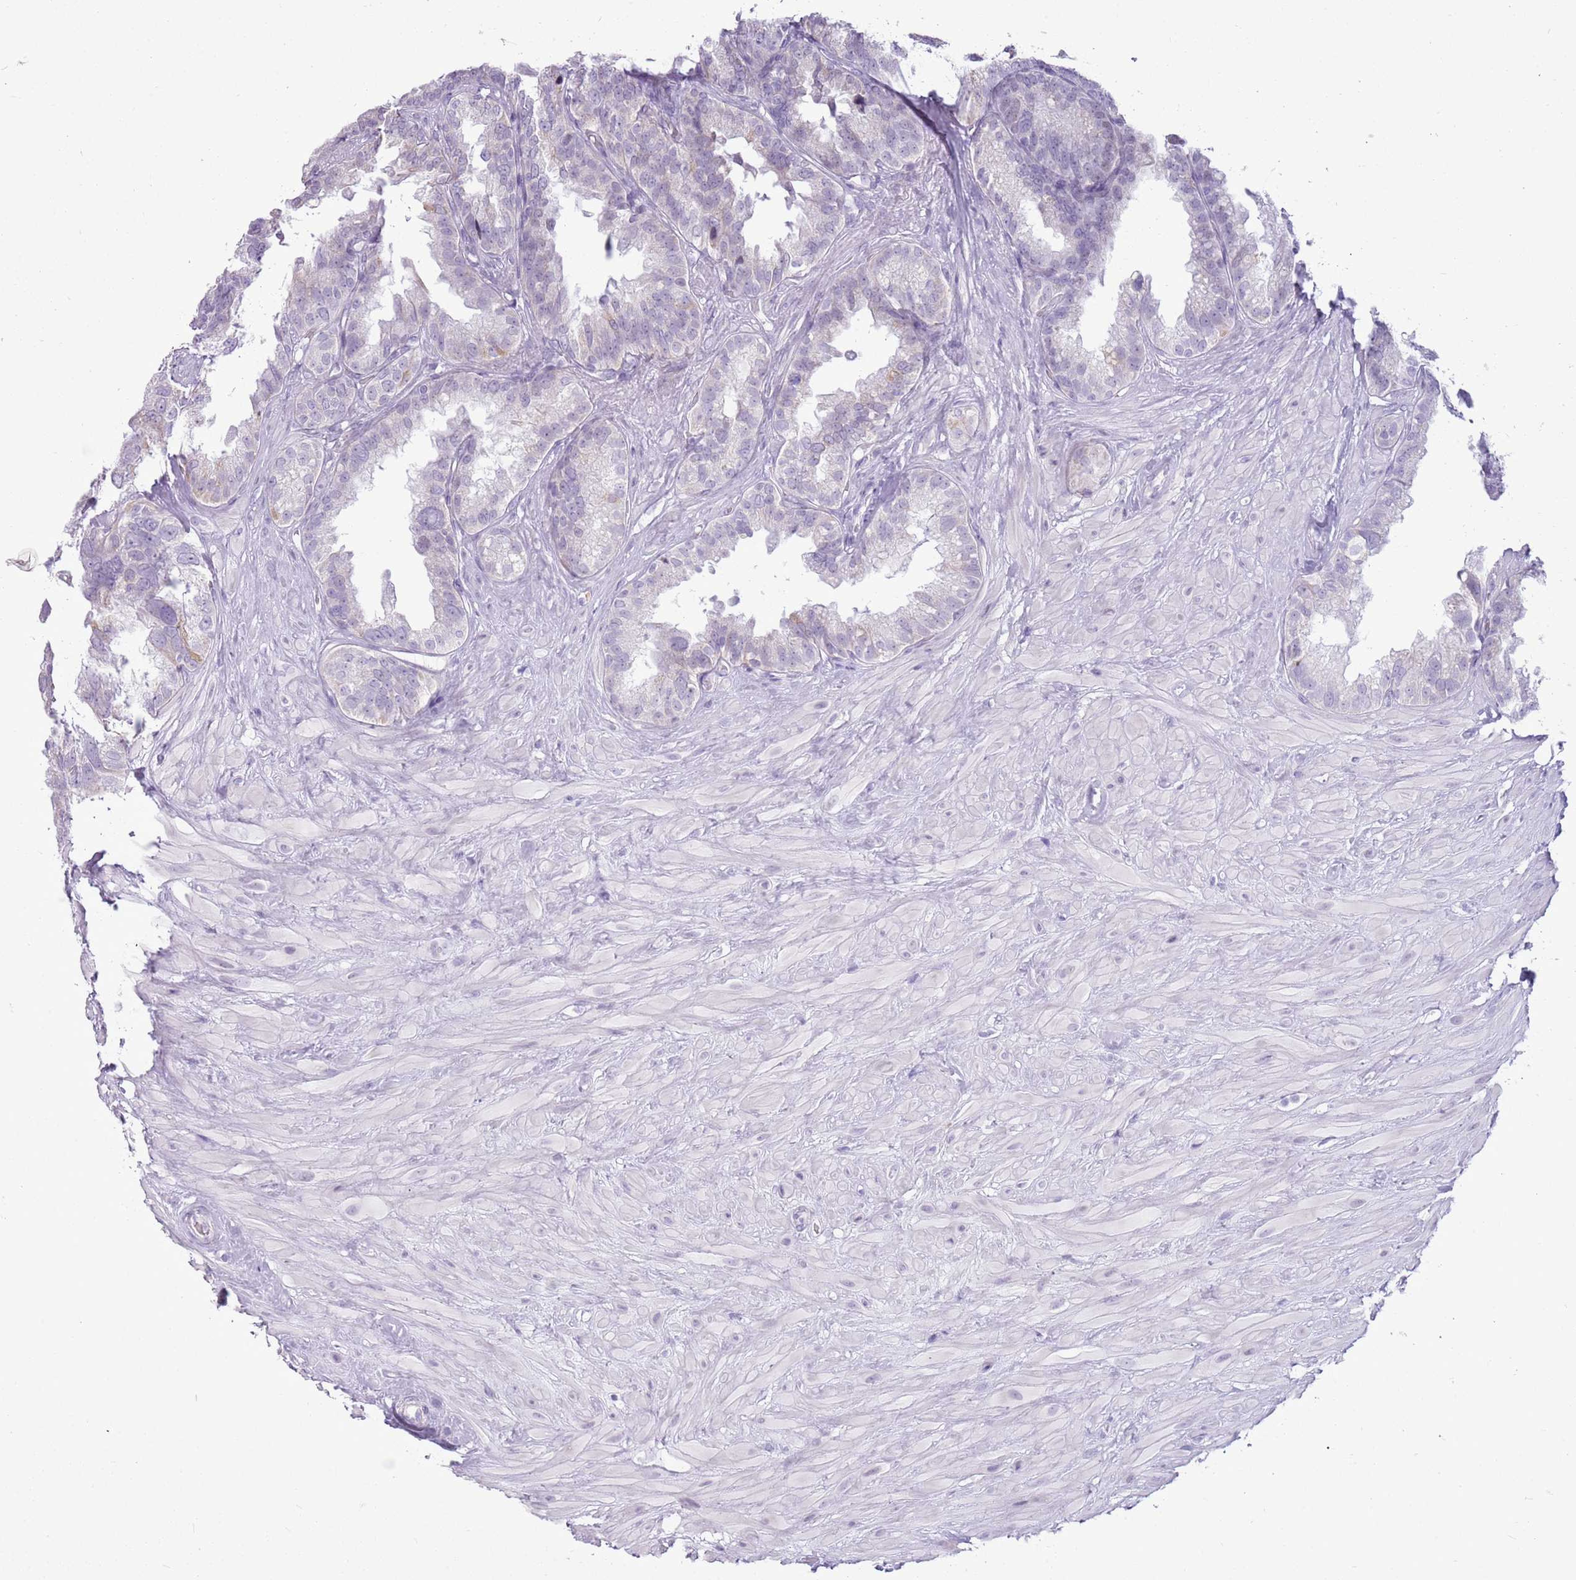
{"staining": {"intensity": "negative", "quantity": "none", "location": "none"}, "tissue": "seminal vesicle", "cell_type": "Glandular cells", "image_type": "normal", "snomed": [{"axis": "morphology", "description": "Normal tissue, NOS"}, {"axis": "topography", "description": "Seminal veicle"}], "caption": "Glandular cells are negative for brown protein staining in unremarkable seminal vesicle. (Immunohistochemistry (ihc), brightfield microscopy, high magnification).", "gene": "RPL3L", "patient": {"sex": "male", "age": 80}}